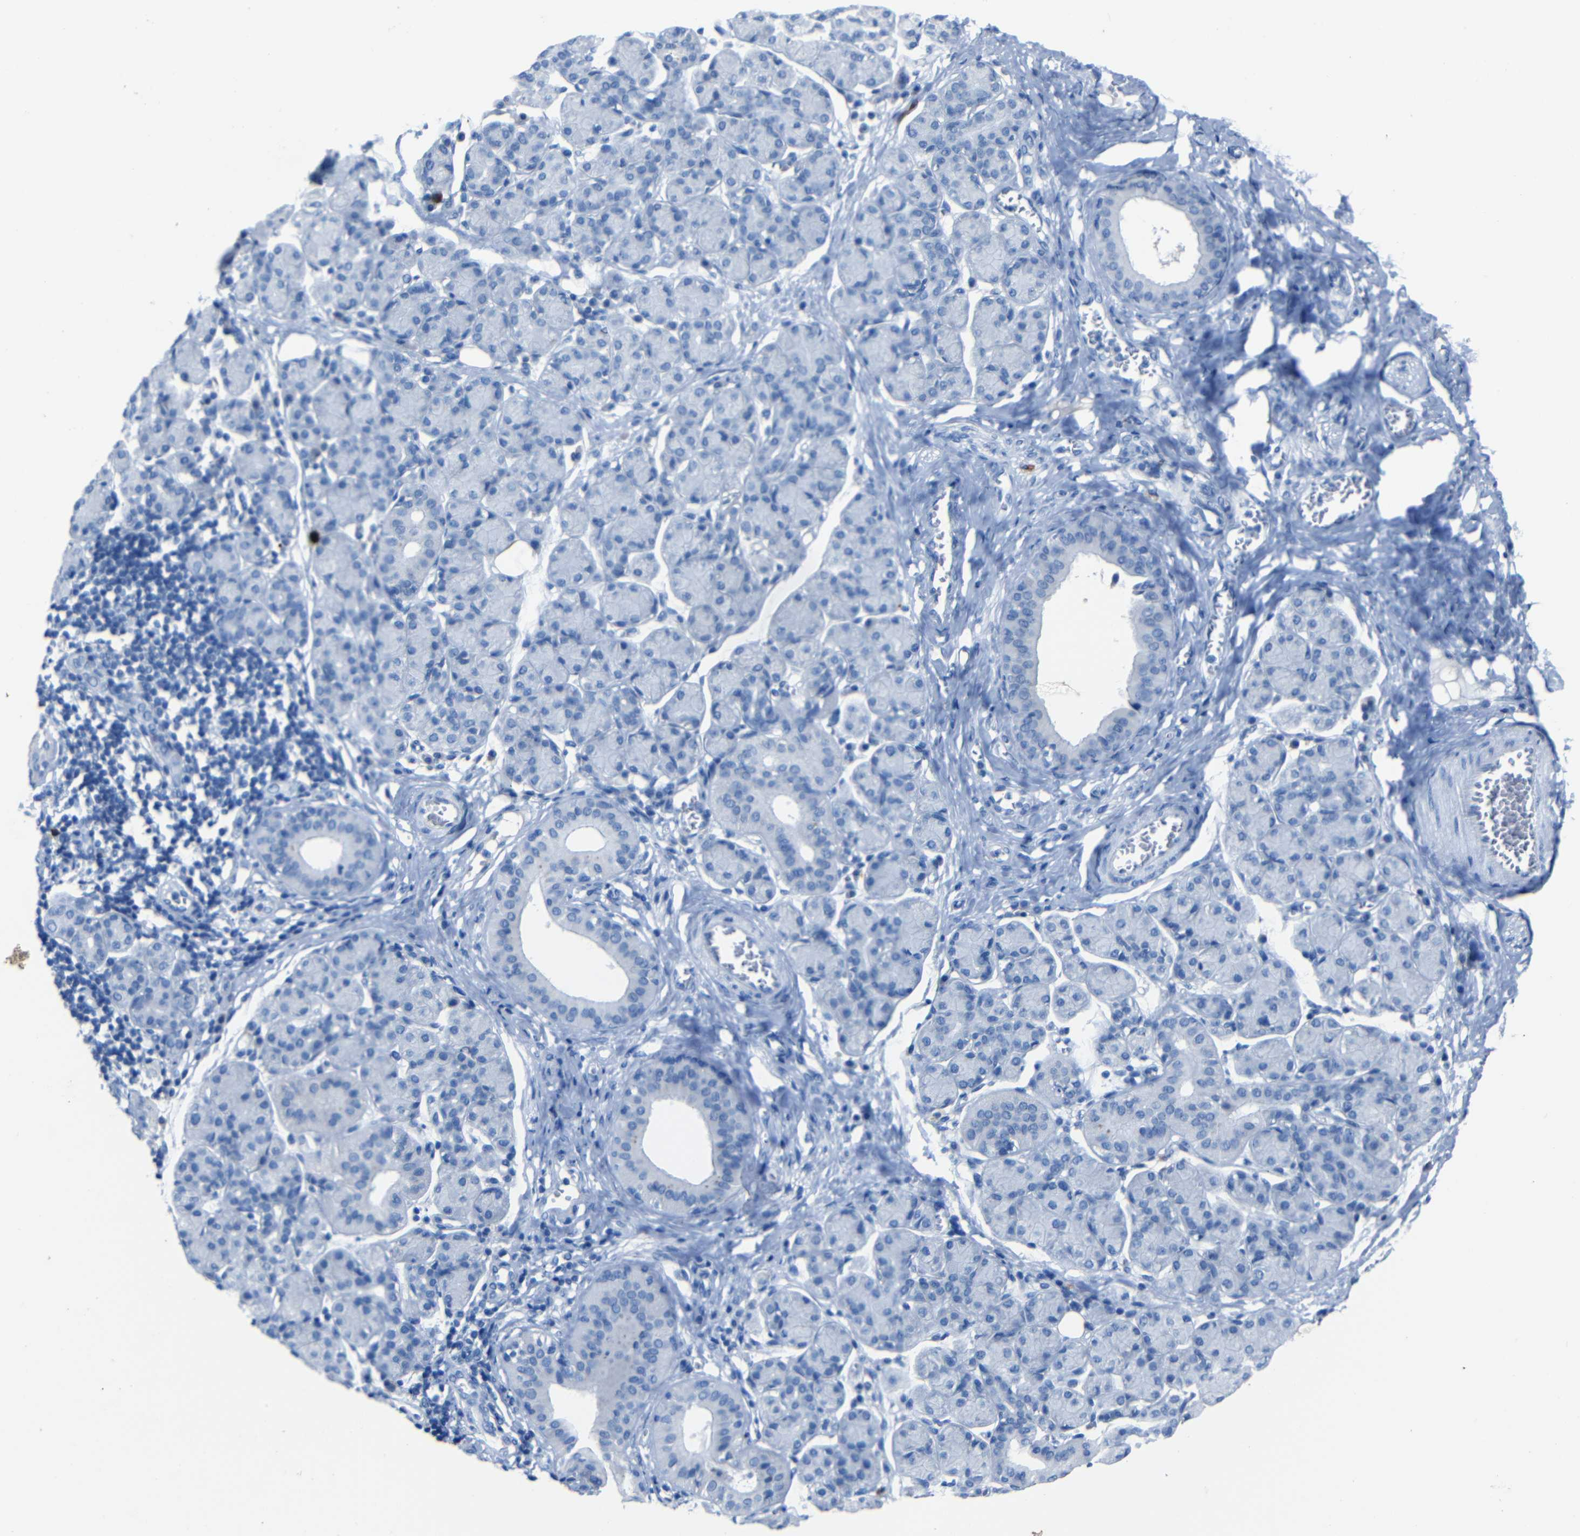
{"staining": {"intensity": "negative", "quantity": "none", "location": "none"}, "tissue": "salivary gland", "cell_type": "Glandular cells", "image_type": "normal", "snomed": [{"axis": "morphology", "description": "Normal tissue, NOS"}, {"axis": "morphology", "description": "Inflammation, NOS"}, {"axis": "topography", "description": "Lymph node"}, {"axis": "topography", "description": "Salivary gland"}], "caption": "Glandular cells are negative for brown protein staining in unremarkable salivary gland.", "gene": "CLDN11", "patient": {"sex": "male", "age": 3}}